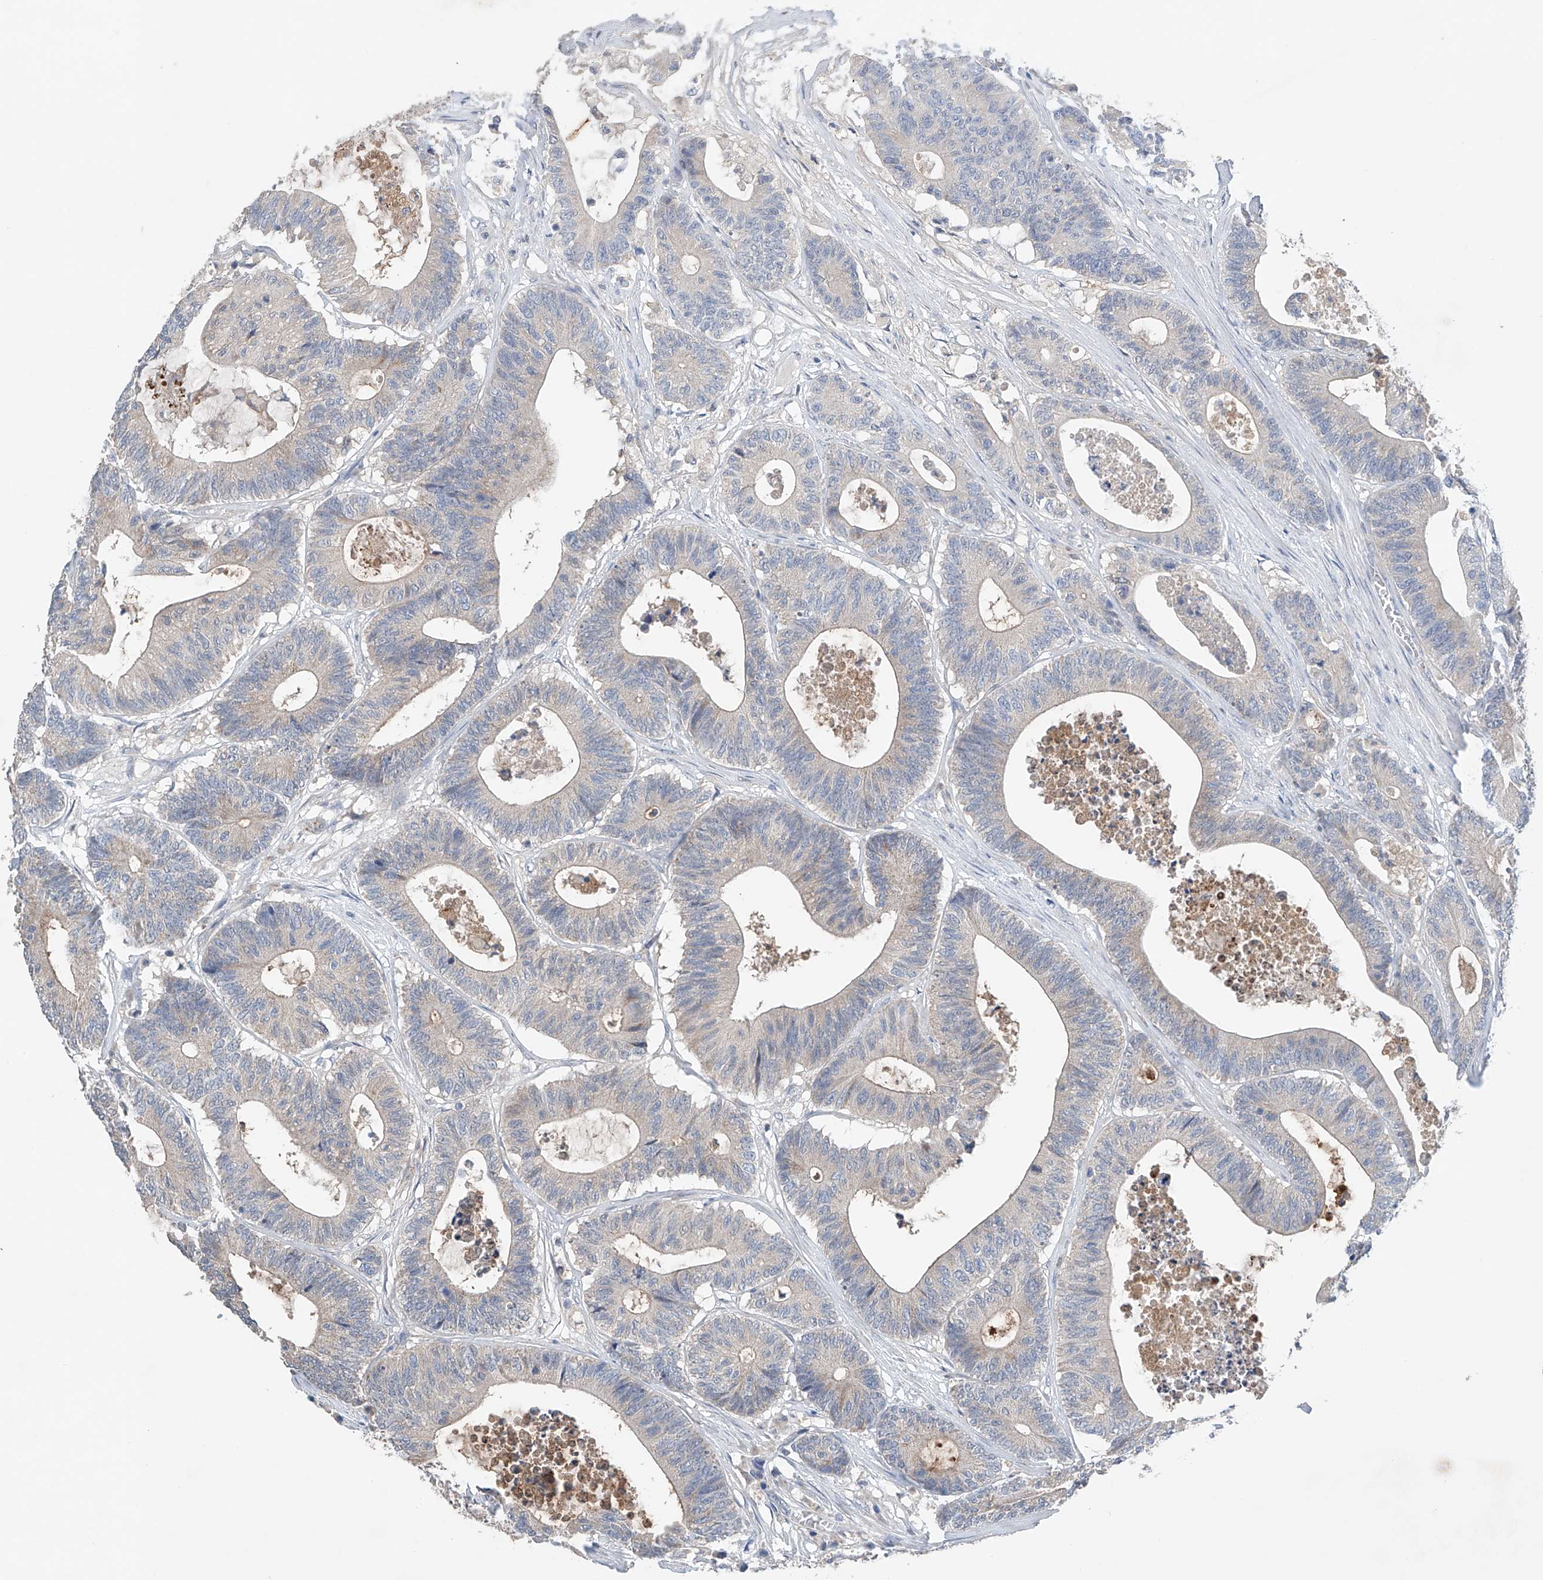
{"staining": {"intensity": "weak", "quantity": "<25%", "location": "cytoplasmic/membranous"}, "tissue": "colorectal cancer", "cell_type": "Tumor cells", "image_type": "cancer", "snomed": [{"axis": "morphology", "description": "Adenocarcinoma, NOS"}, {"axis": "topography", "description": "Colon"}], "caption": "This photomicrograph is of colorectal cancer (adenocarcinoma) stained with IHC to label a protein in brown with the nuclei are counter-stained blue. There is no expression in tumor cells. (DAB immunohistochemistry visualized using brightfield microscopy, high magnification).", "gene": "GPC4", "patient": {"sex": "female", "age": 84}}